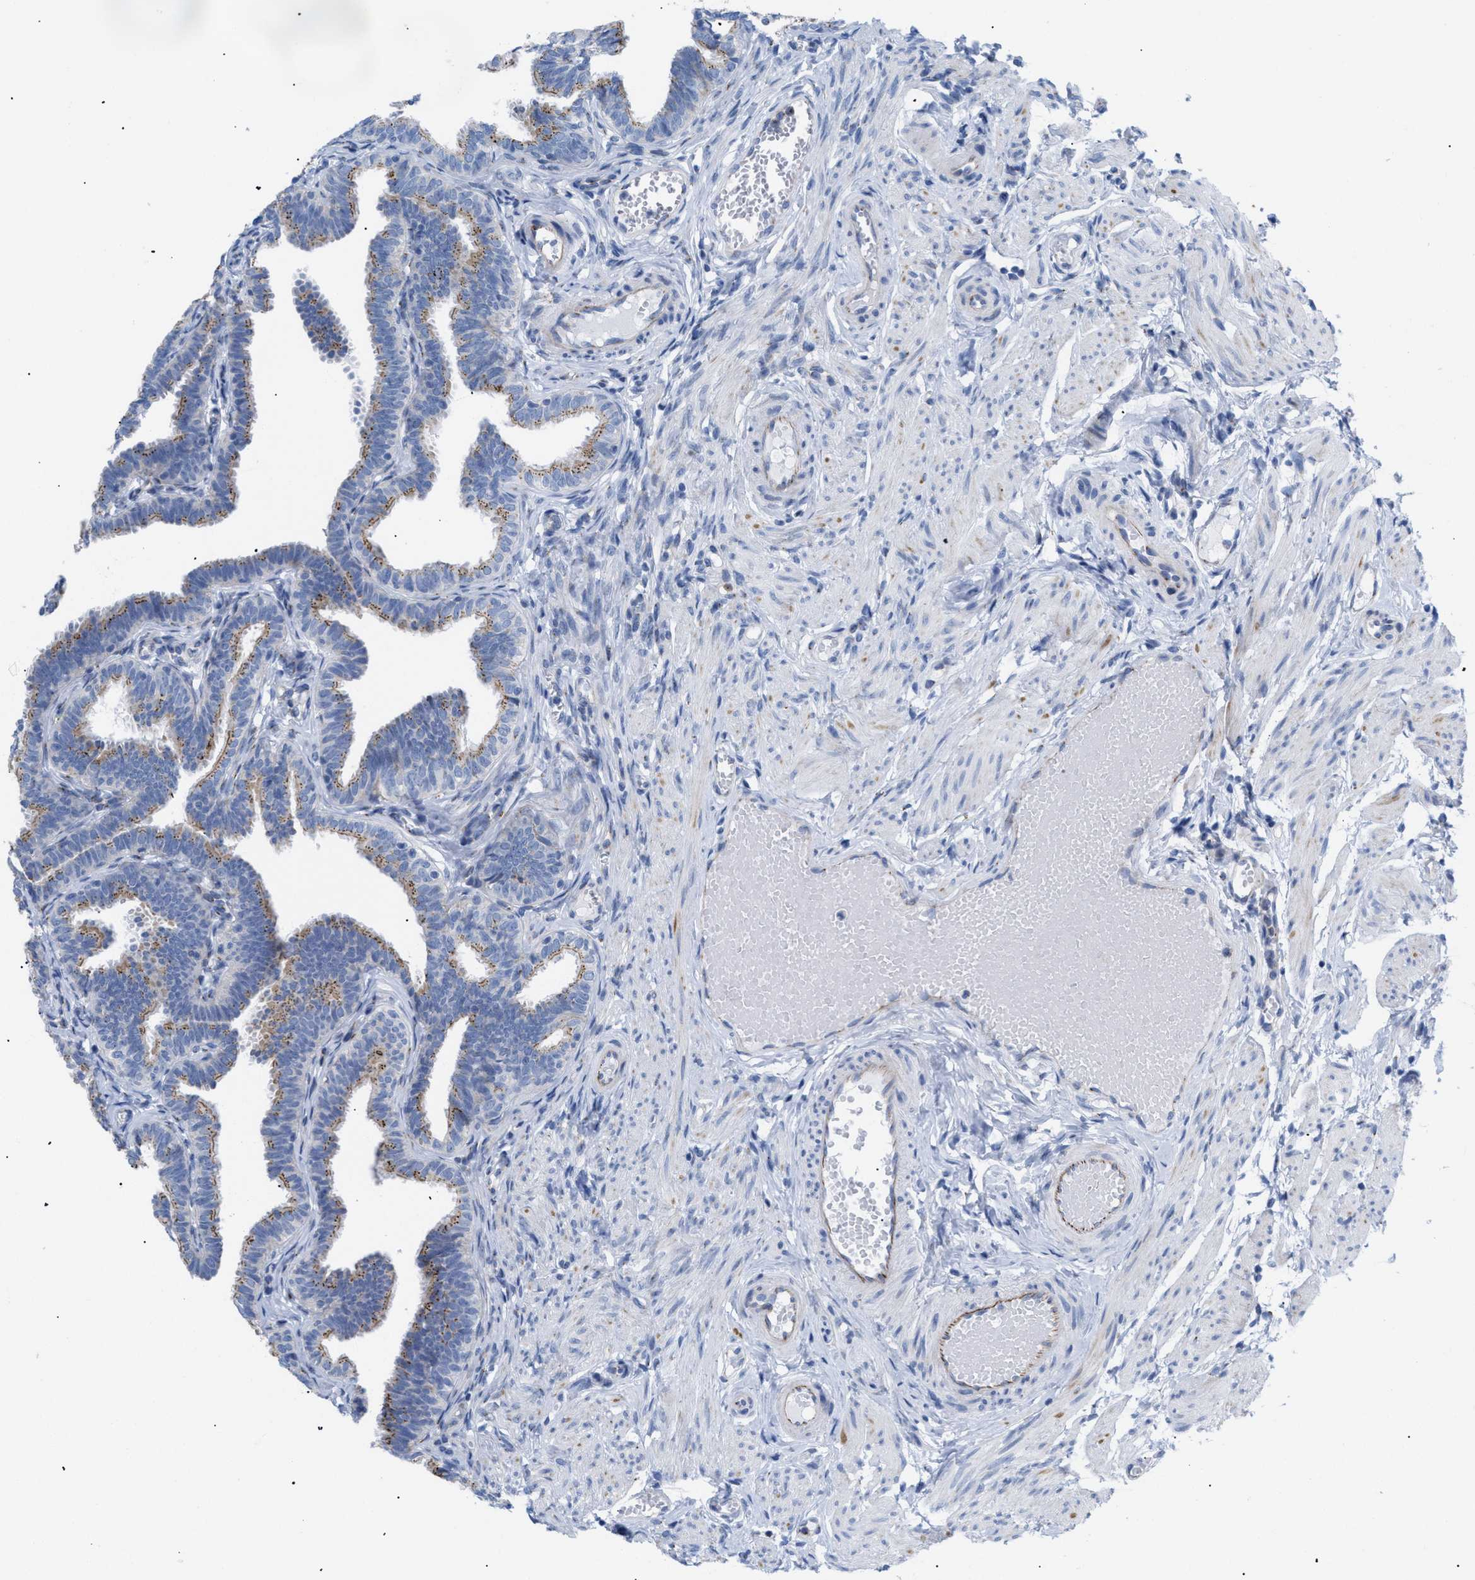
{"staining": {"intensity": "moderate", "quantity": ">75%", "location": "cytoplasmic/membranous"}, "tissue": "fallopian tube", "cell_type": "Glandular cells", "image_type": "normal", "snomed": [{"axis": "morphology", "description": "Normal tissue, NOS"}, {"axis": "topography", "description": "Fallopian tube"}, {"axis": "topography", "description": "Ovary"}], "caption": "IHC micrograph of unremarkable fallopian tube stained for a protein (brown), which reveals medium levels of moderate cytoplasmic/membranous positivity in about >75% of glandular cells.", "gene": "TMEM17", "patient": {"sex": "female", "age": 23}}